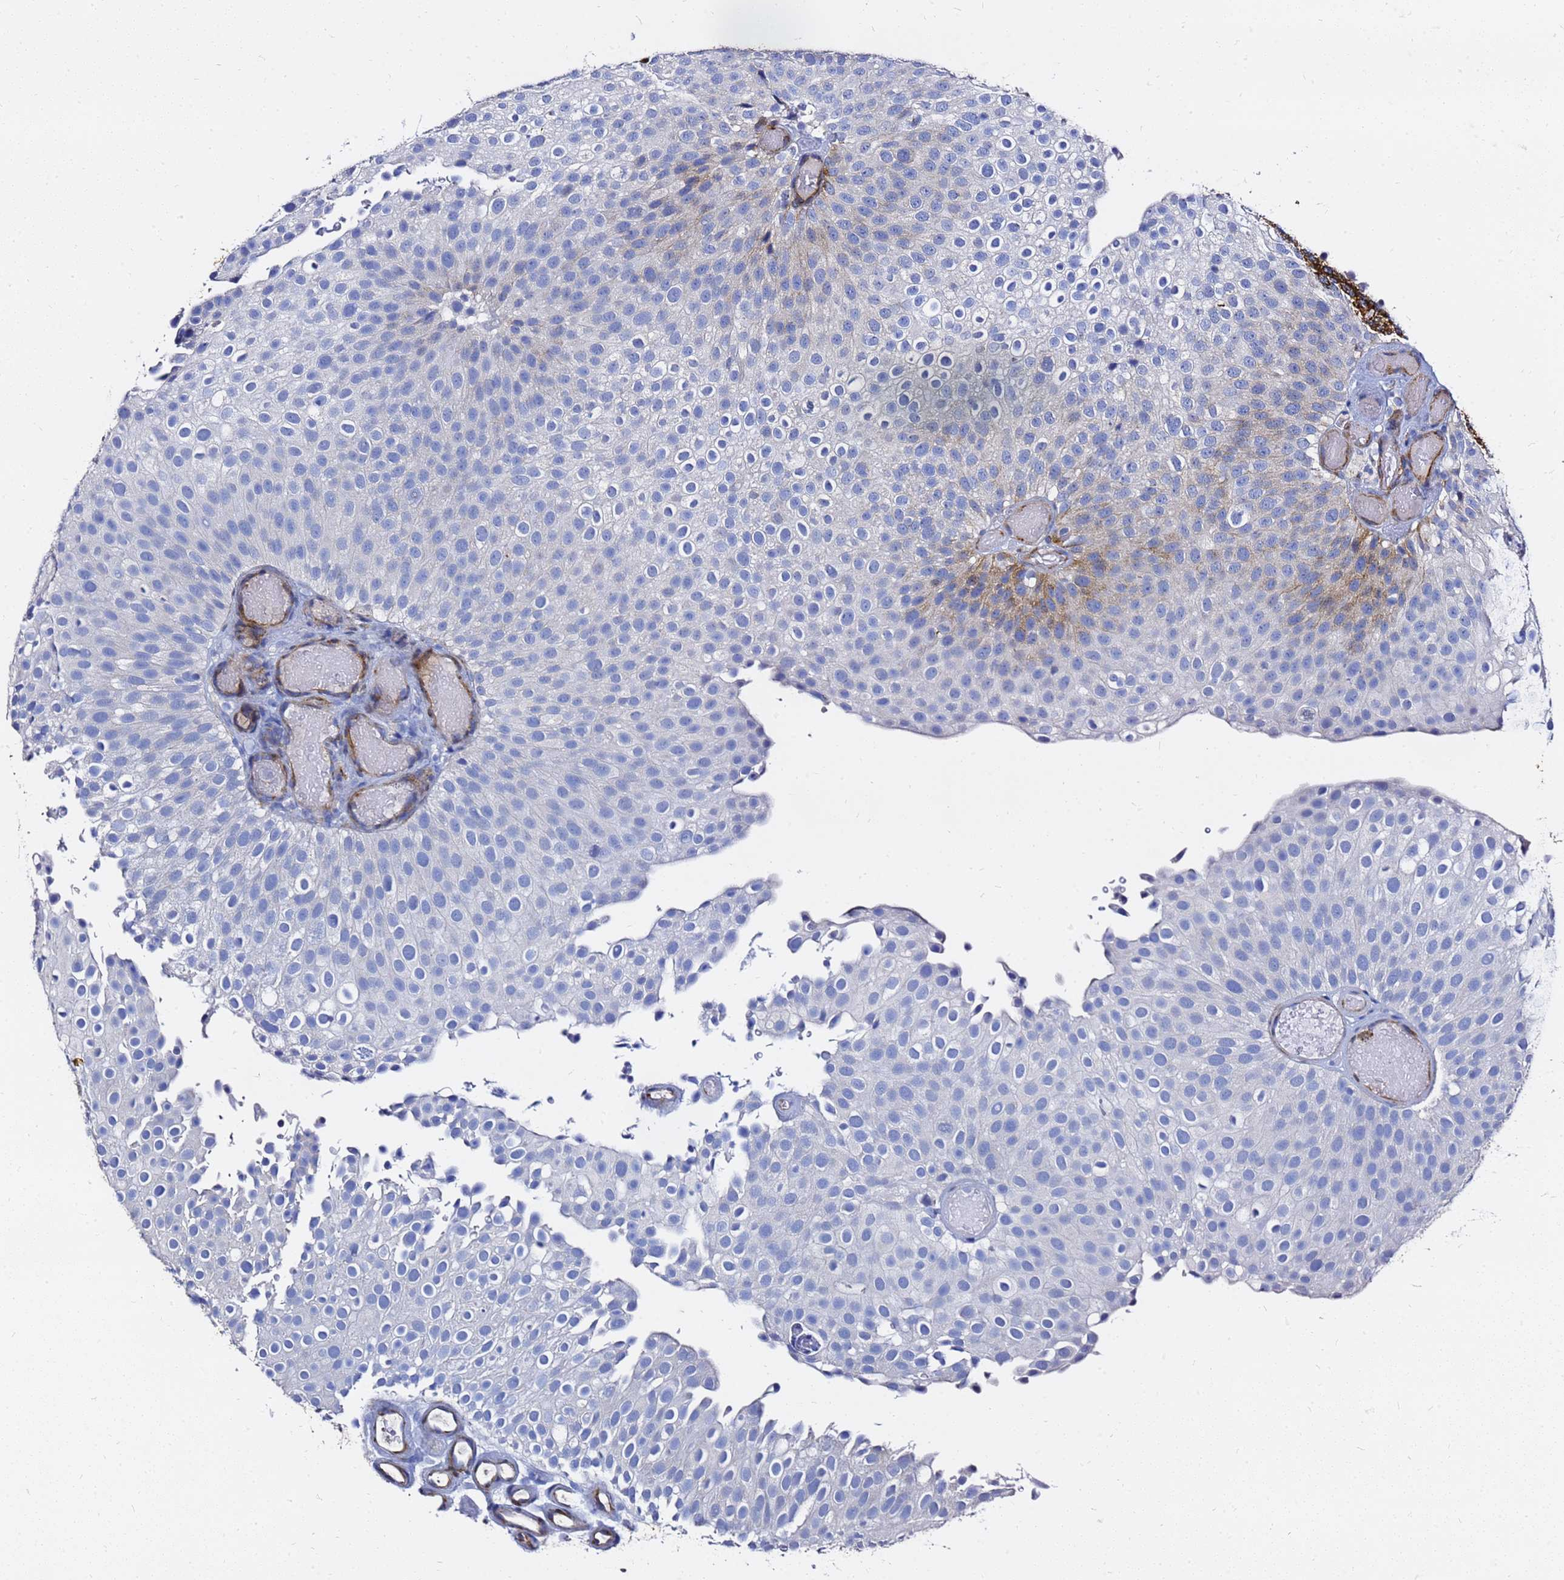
{"staining": {"intensity": "moderate", "quantity": "<25%", "location": "cytoplasmic/membranous"}, "tissue": "urothelial cancer", "cell_type": "Tumor cells", "image_type": "cancer", "snomed": [{"axis": "morphology", "description": "Urothelial carcinoma, Low grade"}, {"axis": "topography", "description": "Urinary bladder"}], "caption": "Immunohistochemistry (IHC) (DAB (3,3'-diaminobenzidine)) staining of low-grade urothelial carcinoma demonstrates moderate cytoplasmic/membranous protein staining in approximately <25% of tumor cells.", "gene": "TUBA8", "patient": {"sex": "male", "age": 78}}